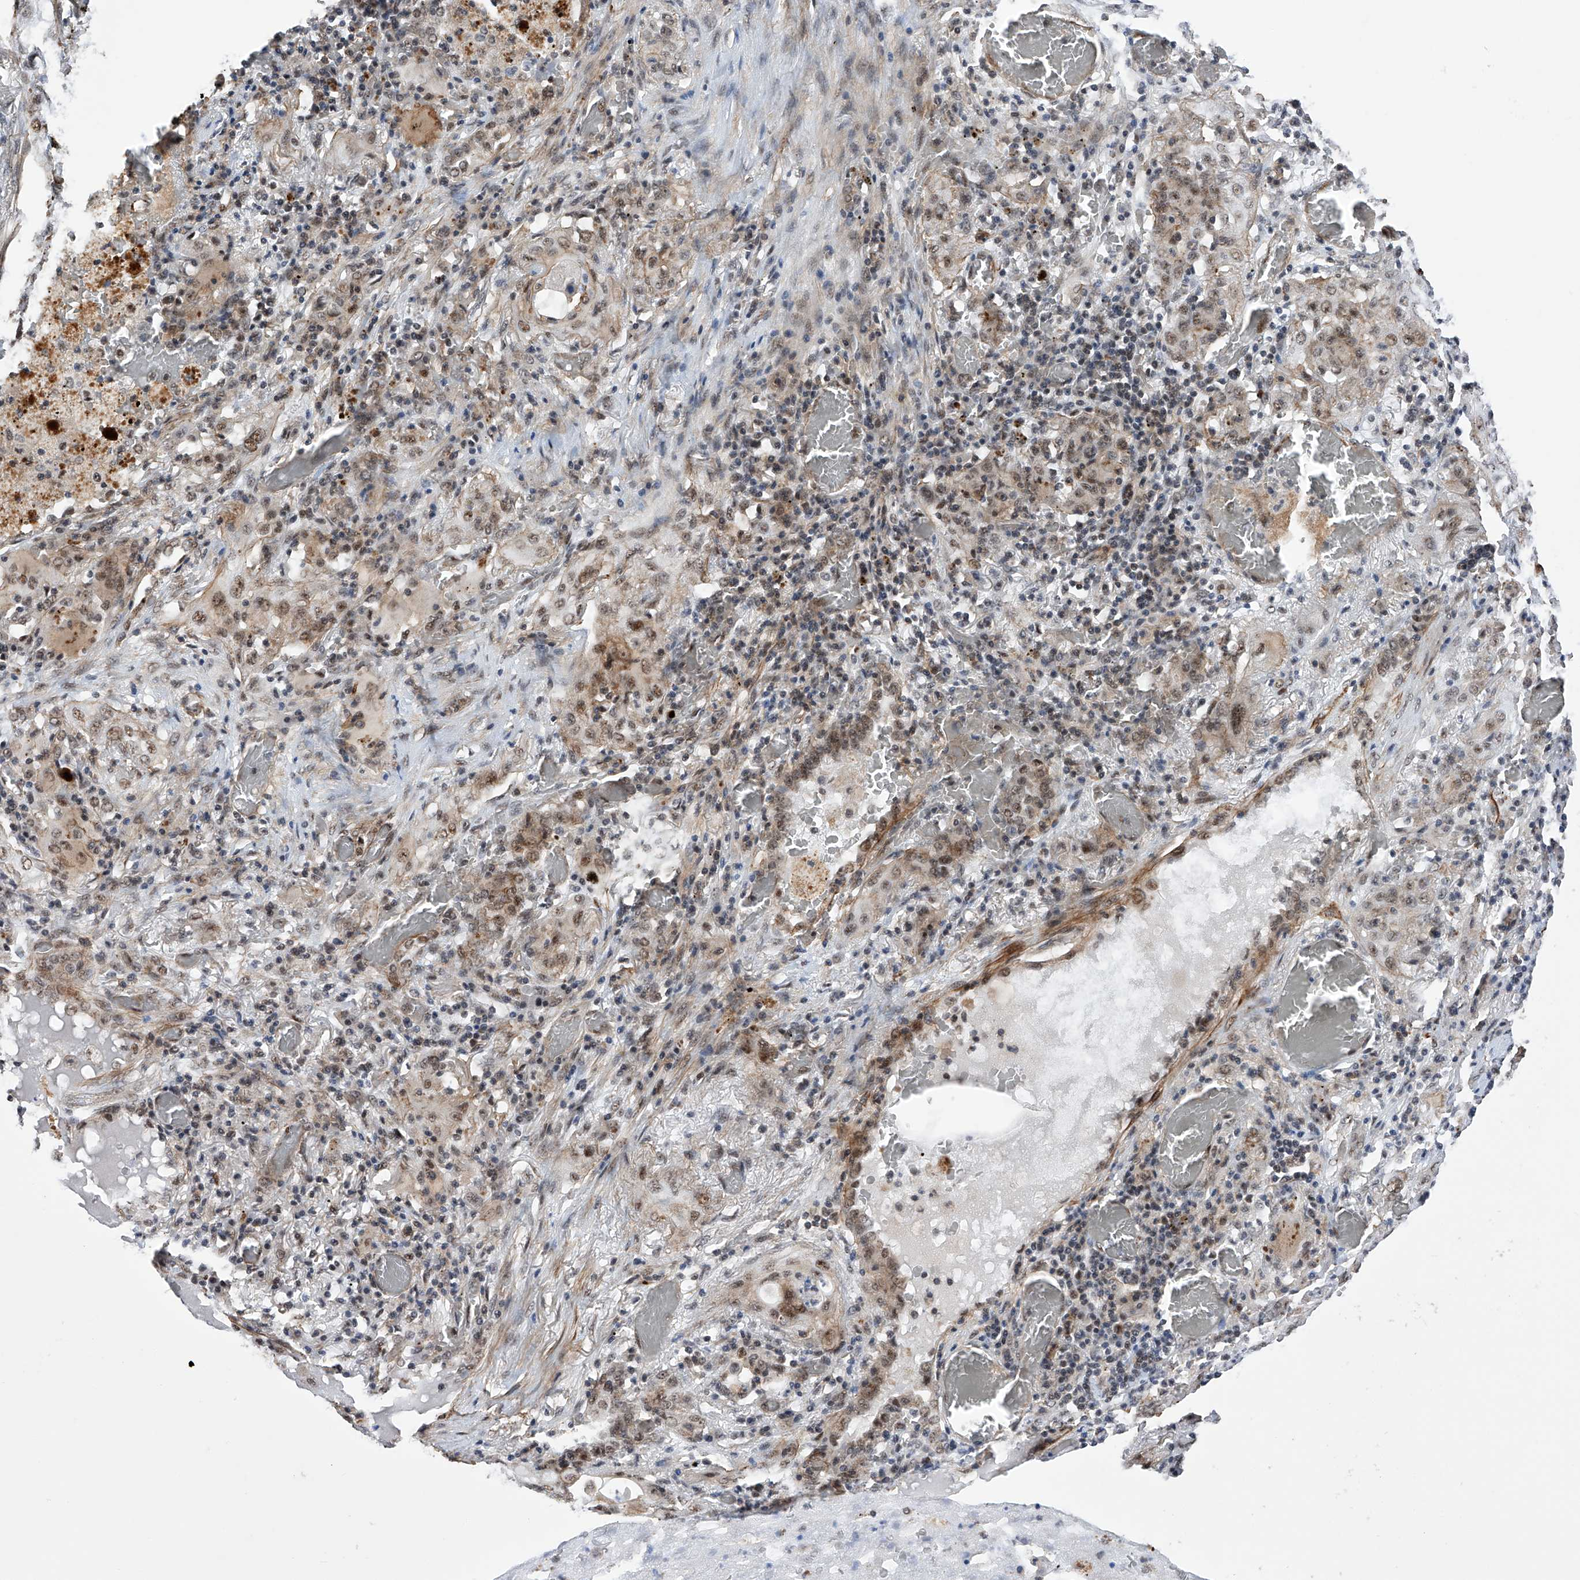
{"staining": {"intensity": "weak", "quantity": "25%-75%", "location": "nuclear"}, "tissue": "lung cancer", "cell_type": "Tumor cells", "image_type": "cancer", "snomed": [{"axis": "morphology", "description": "Squamous cell carcinoma, NOS"}, {"axis": "topography", "description": "Lung"}], "caption": "An immunohistochemistry image of tumor tissue is shown. Protein staining in brown highlights weak nuclear positivity in lung cancer (squamous cell carcinoma) within tumor cells.", "gene": "NFATC4", "patient": {"sex": "female", "age": 47}}